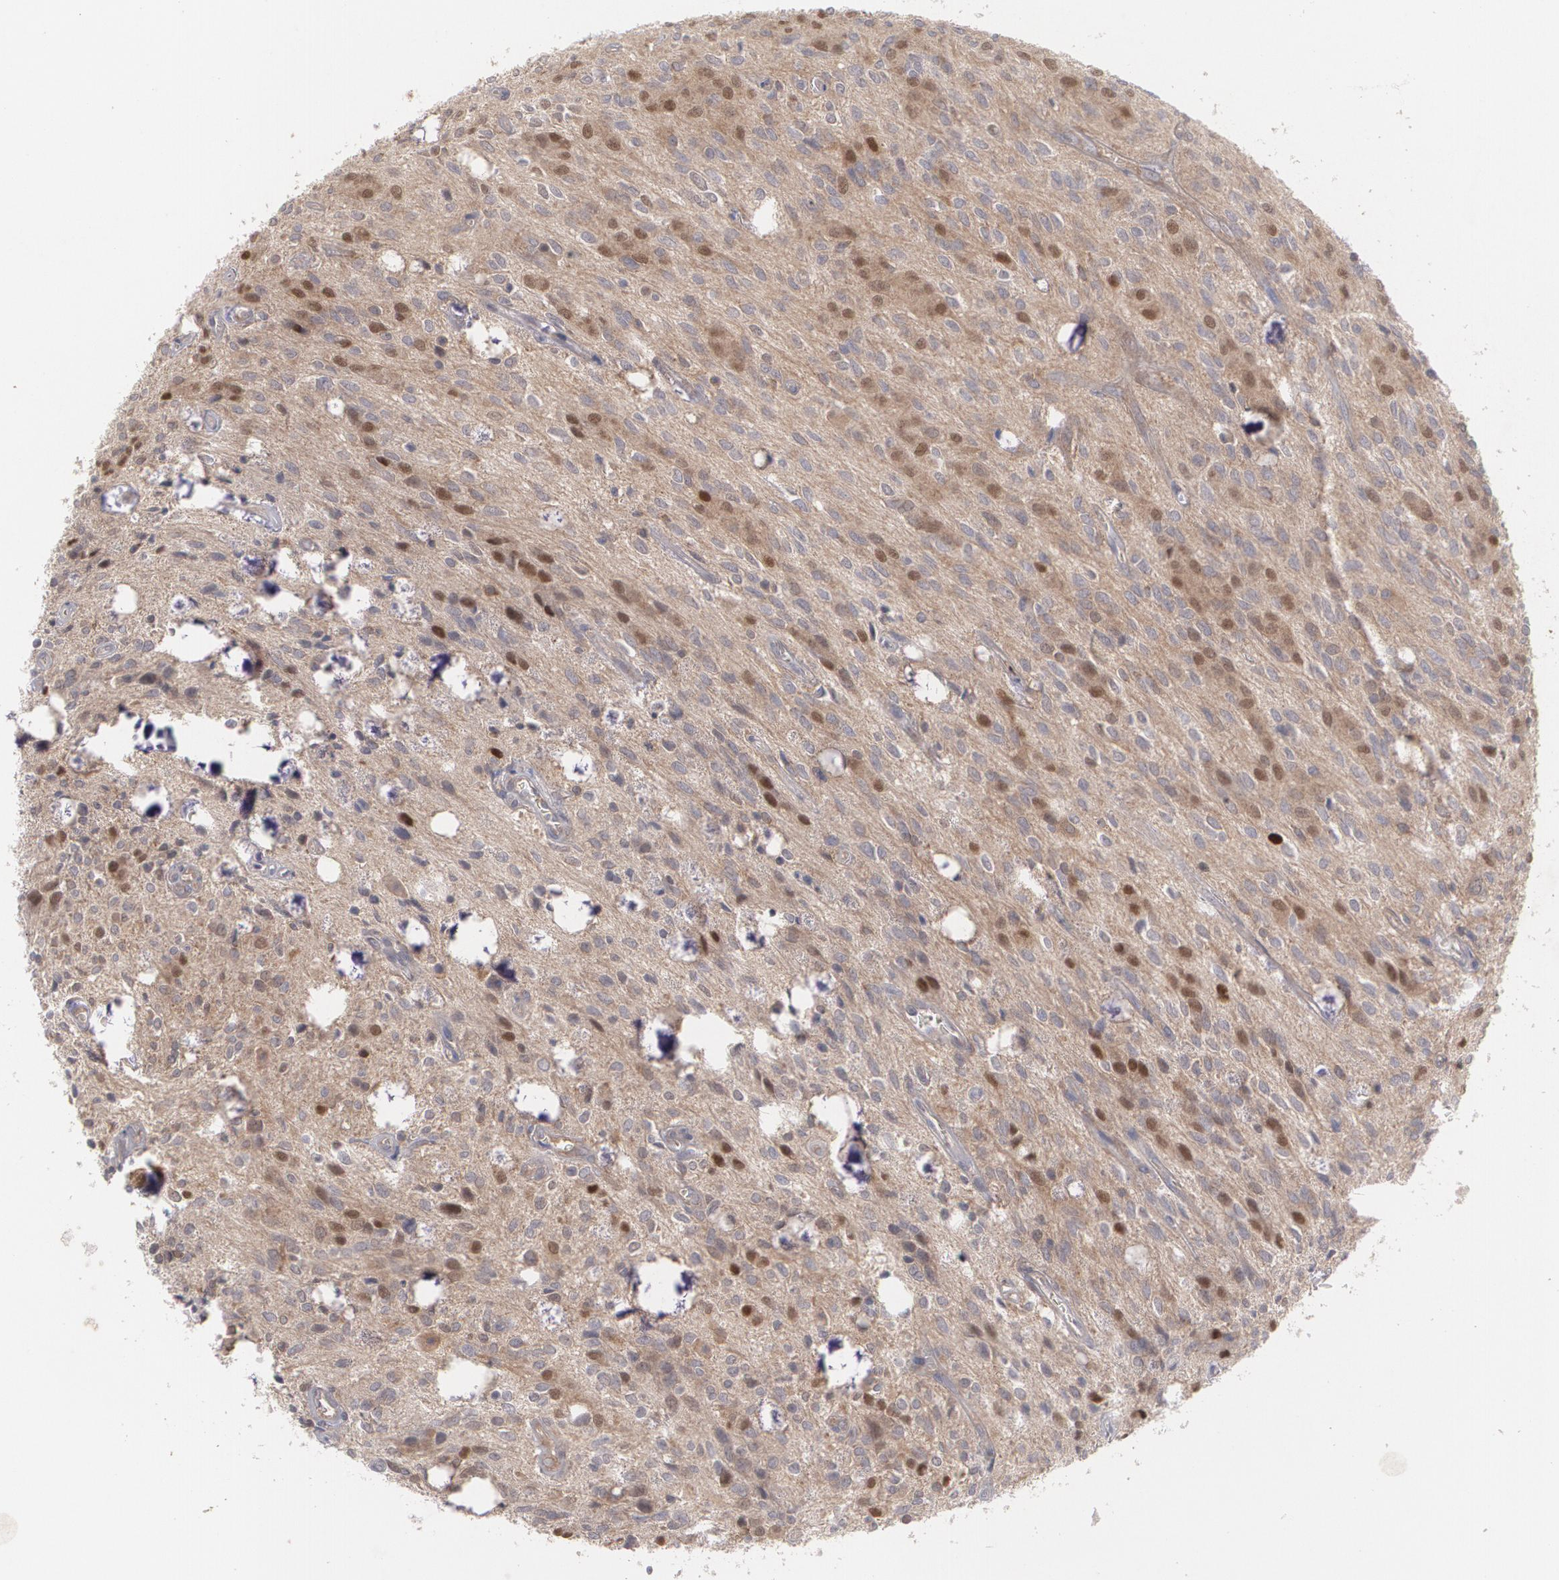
{"staining": {"intensity": "moderate", "quantity": "25%-75%", "location": "cytoplasmic/membranous,nuclear"}, "tissue": "glioma", "cell_type": "Tumor cells", "image_type": "cancer", "snomed": [{"axis": "morphology", "description": "Glioma, malignant, Low grade"}, {"axis": "topography", "description": "Brain"}], "caption": "A photomicrograph showing moderate cytoplasmic/membranous and nuclear expression in about 25%-75% of tumor cells in glioma, as visualized by brown immunohistochemical staining.", "gene": "HTT", "patient": {"sex": "female", "age": 15}}